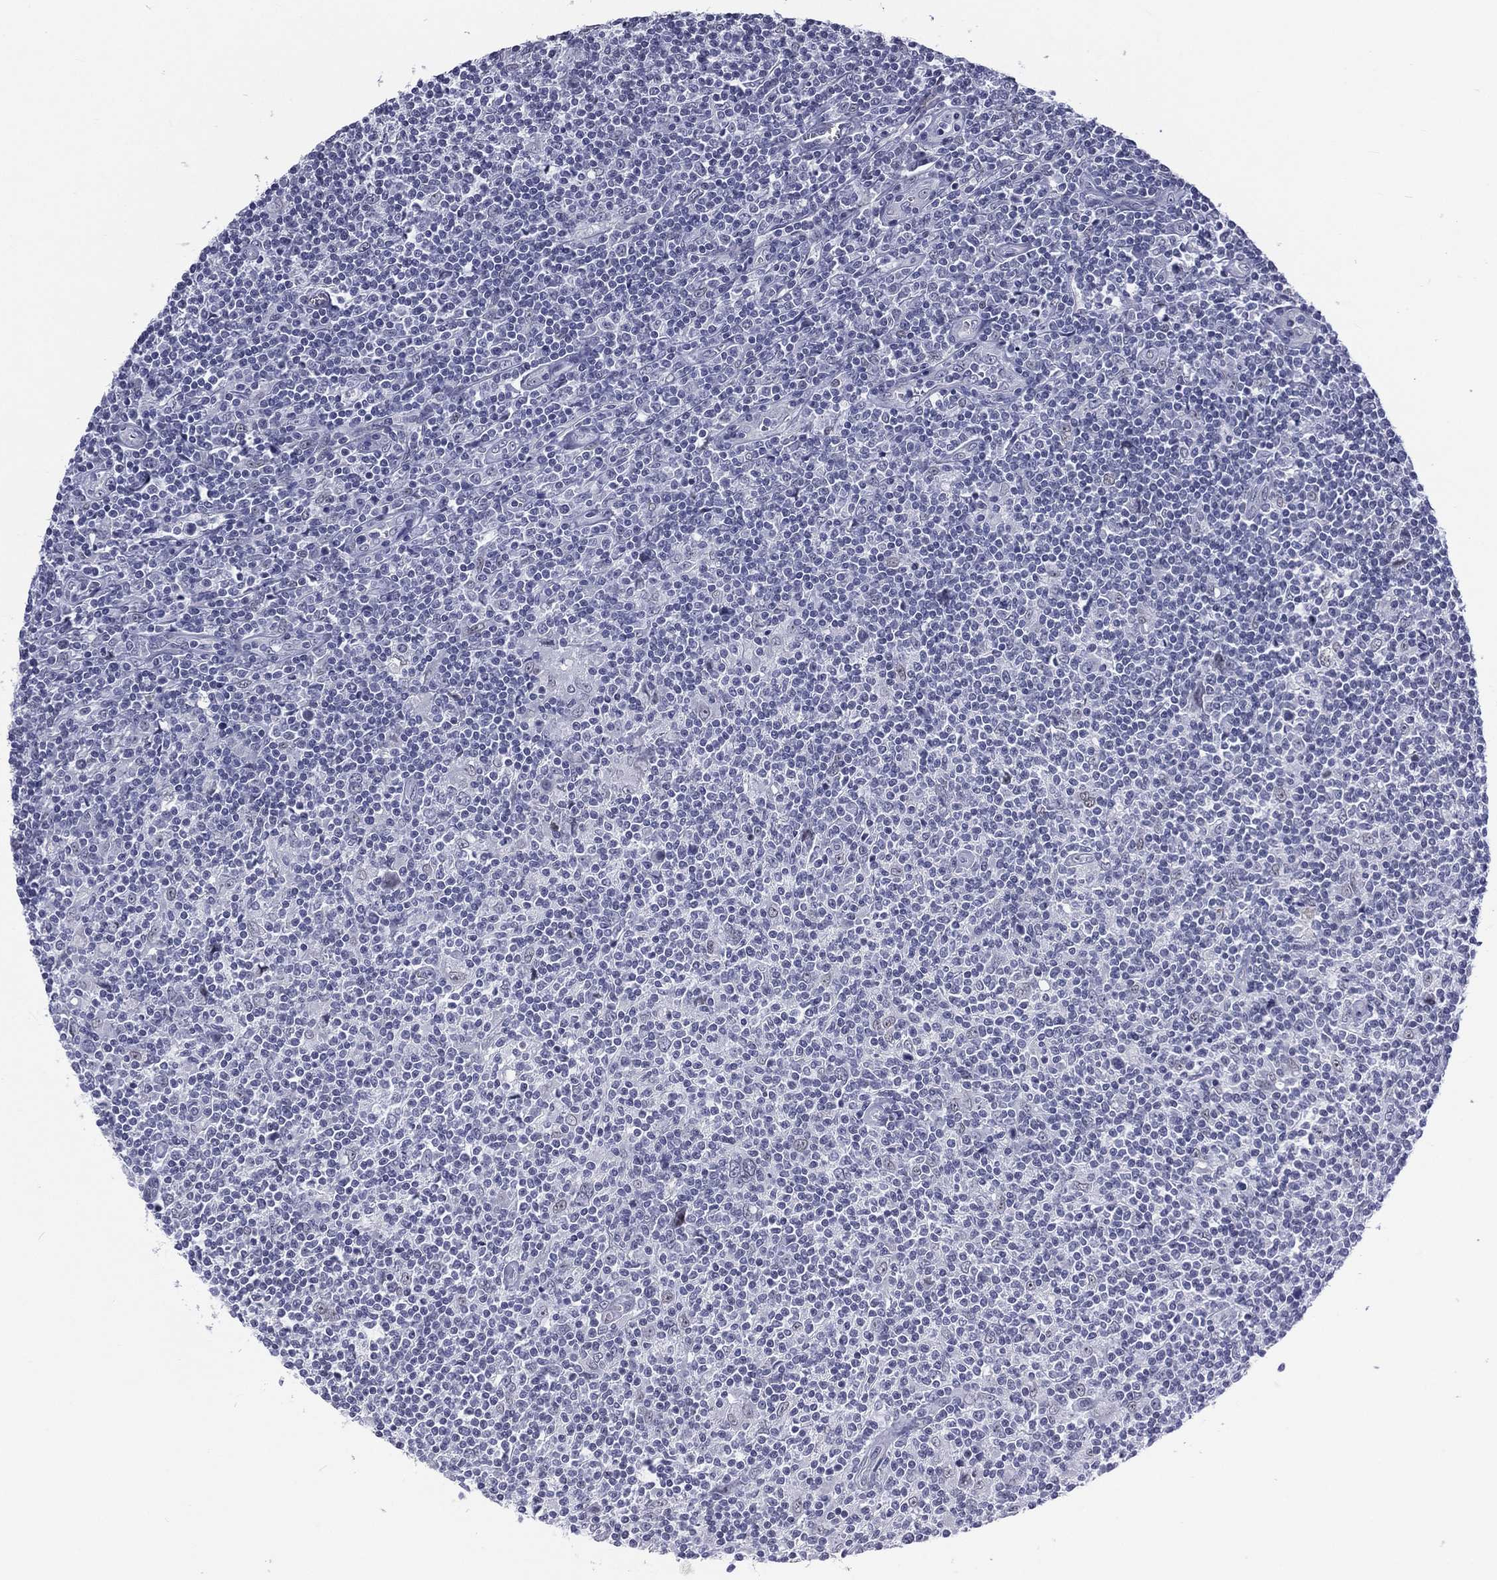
{"staining": {"intensity": "negative", "quantity": "none", "location": "none"}, "tissue": "lymphoma", "cell_type": "Tumor cells", "image_type": "cancer", "snomed": [{"axis": "morphology", "description": "Hodgkin's disease, NOS"}, {"axis": "topography", "description": "Lymph node"}], "caption": "Histopathology image shows no significant protein expression in tumor cells of Hodgkin's disease.", "gene": "SSX1", "patient": {"sex": "male", "age": 40}}